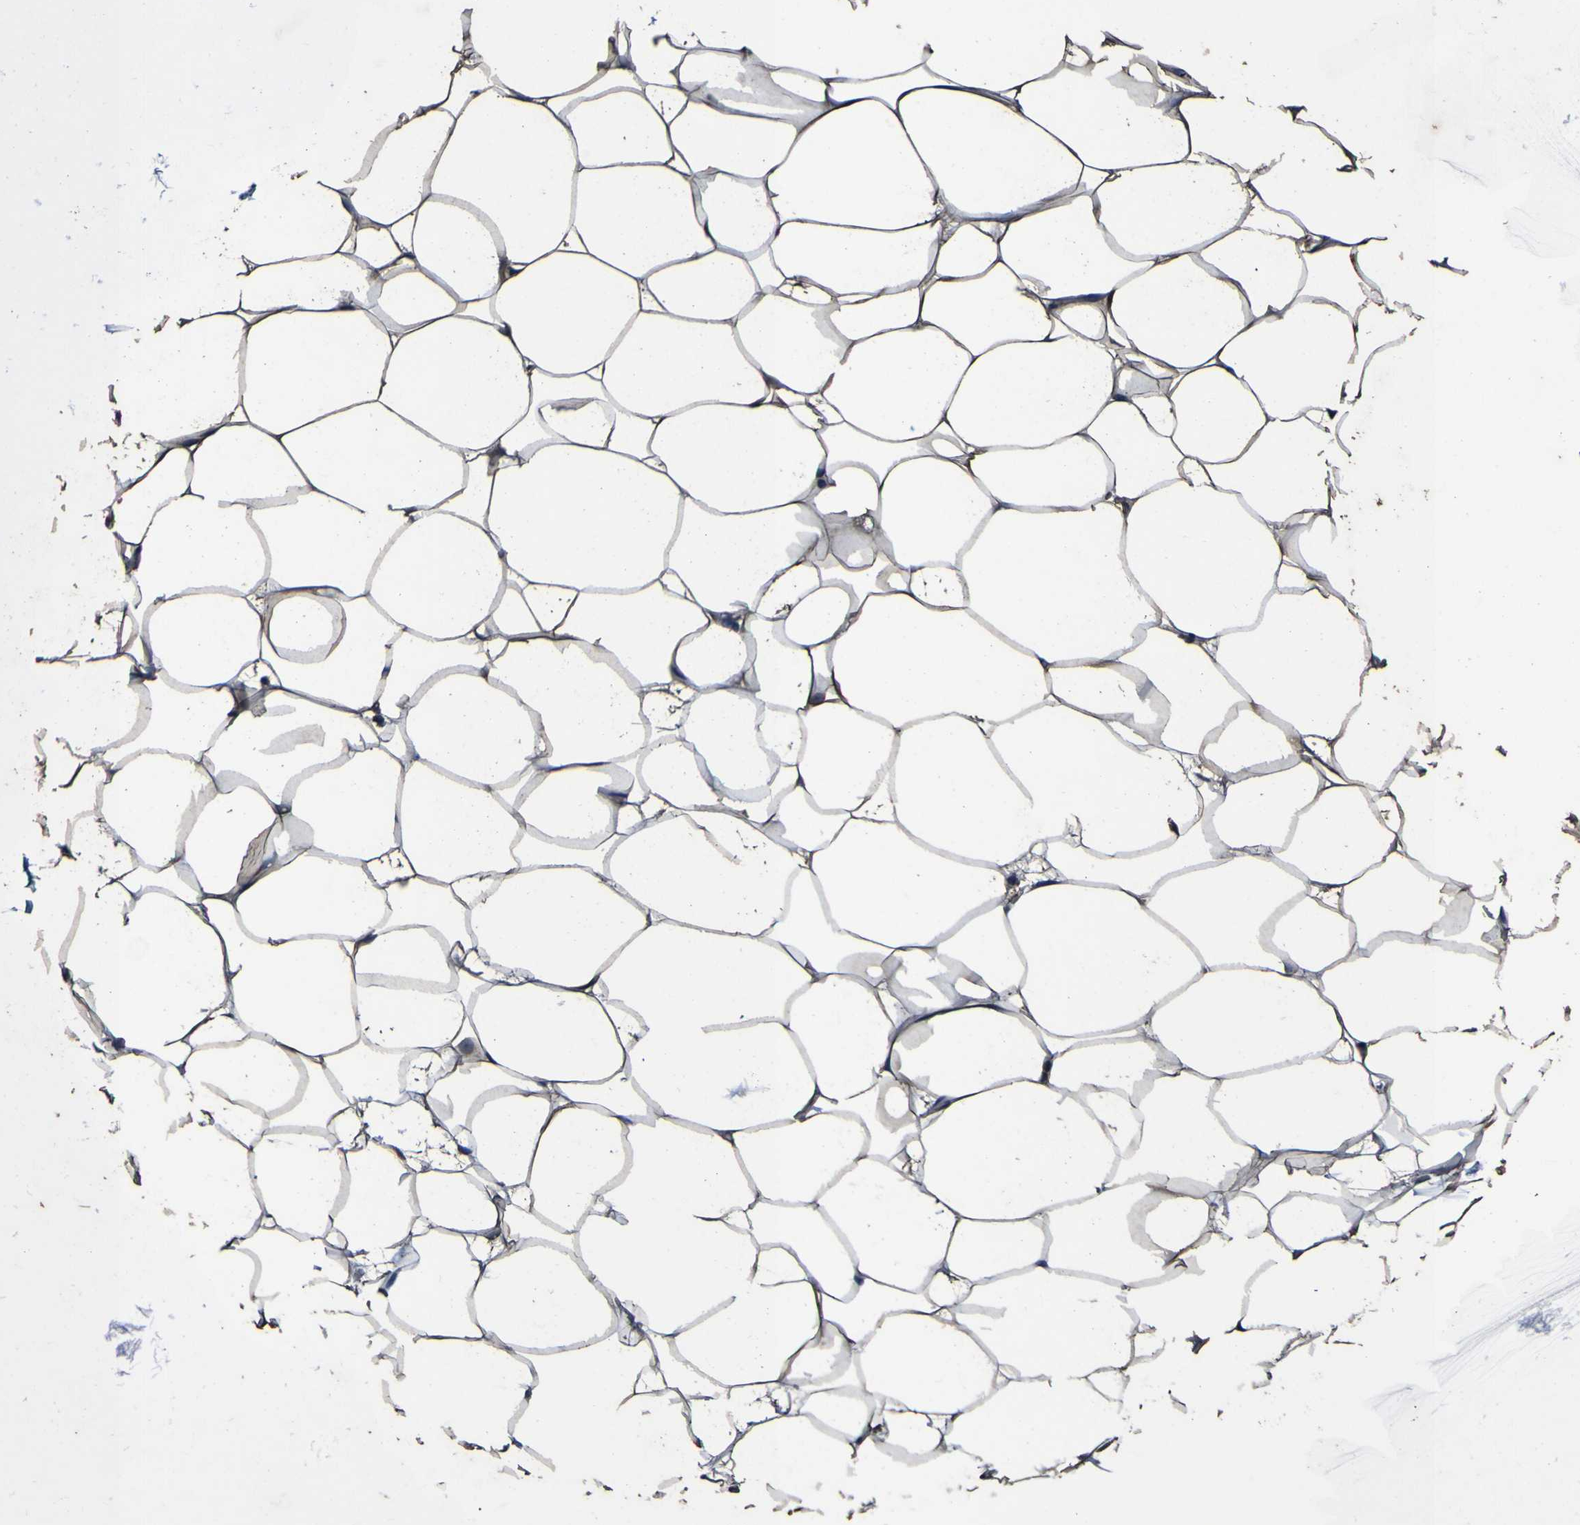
{"staining": {"intensity": "weak", "quantity": ">75%", "location": "cytoplasmic/membranous"}, "tissue": "adipose tissue", "cell_type": "Adipocytes", "image_type": "normal", "snomed": [{"axis": "morphology", "description": "Normal tissue, NOS"}, {"axis": "topography", "description": "Breast"}, {"axis": "topography", "description": "Adipose tissue"}], "caption": "The micrograph exhibits immunohistochemical staining of unremarkable adipose tissue. There is weak cytoplasmic/membranous staining is identified in about >75% of adipocytes. Nuclei are stained in blue.", "gene": "PANK4", "patient": {"sex": "female", "age": 25}}